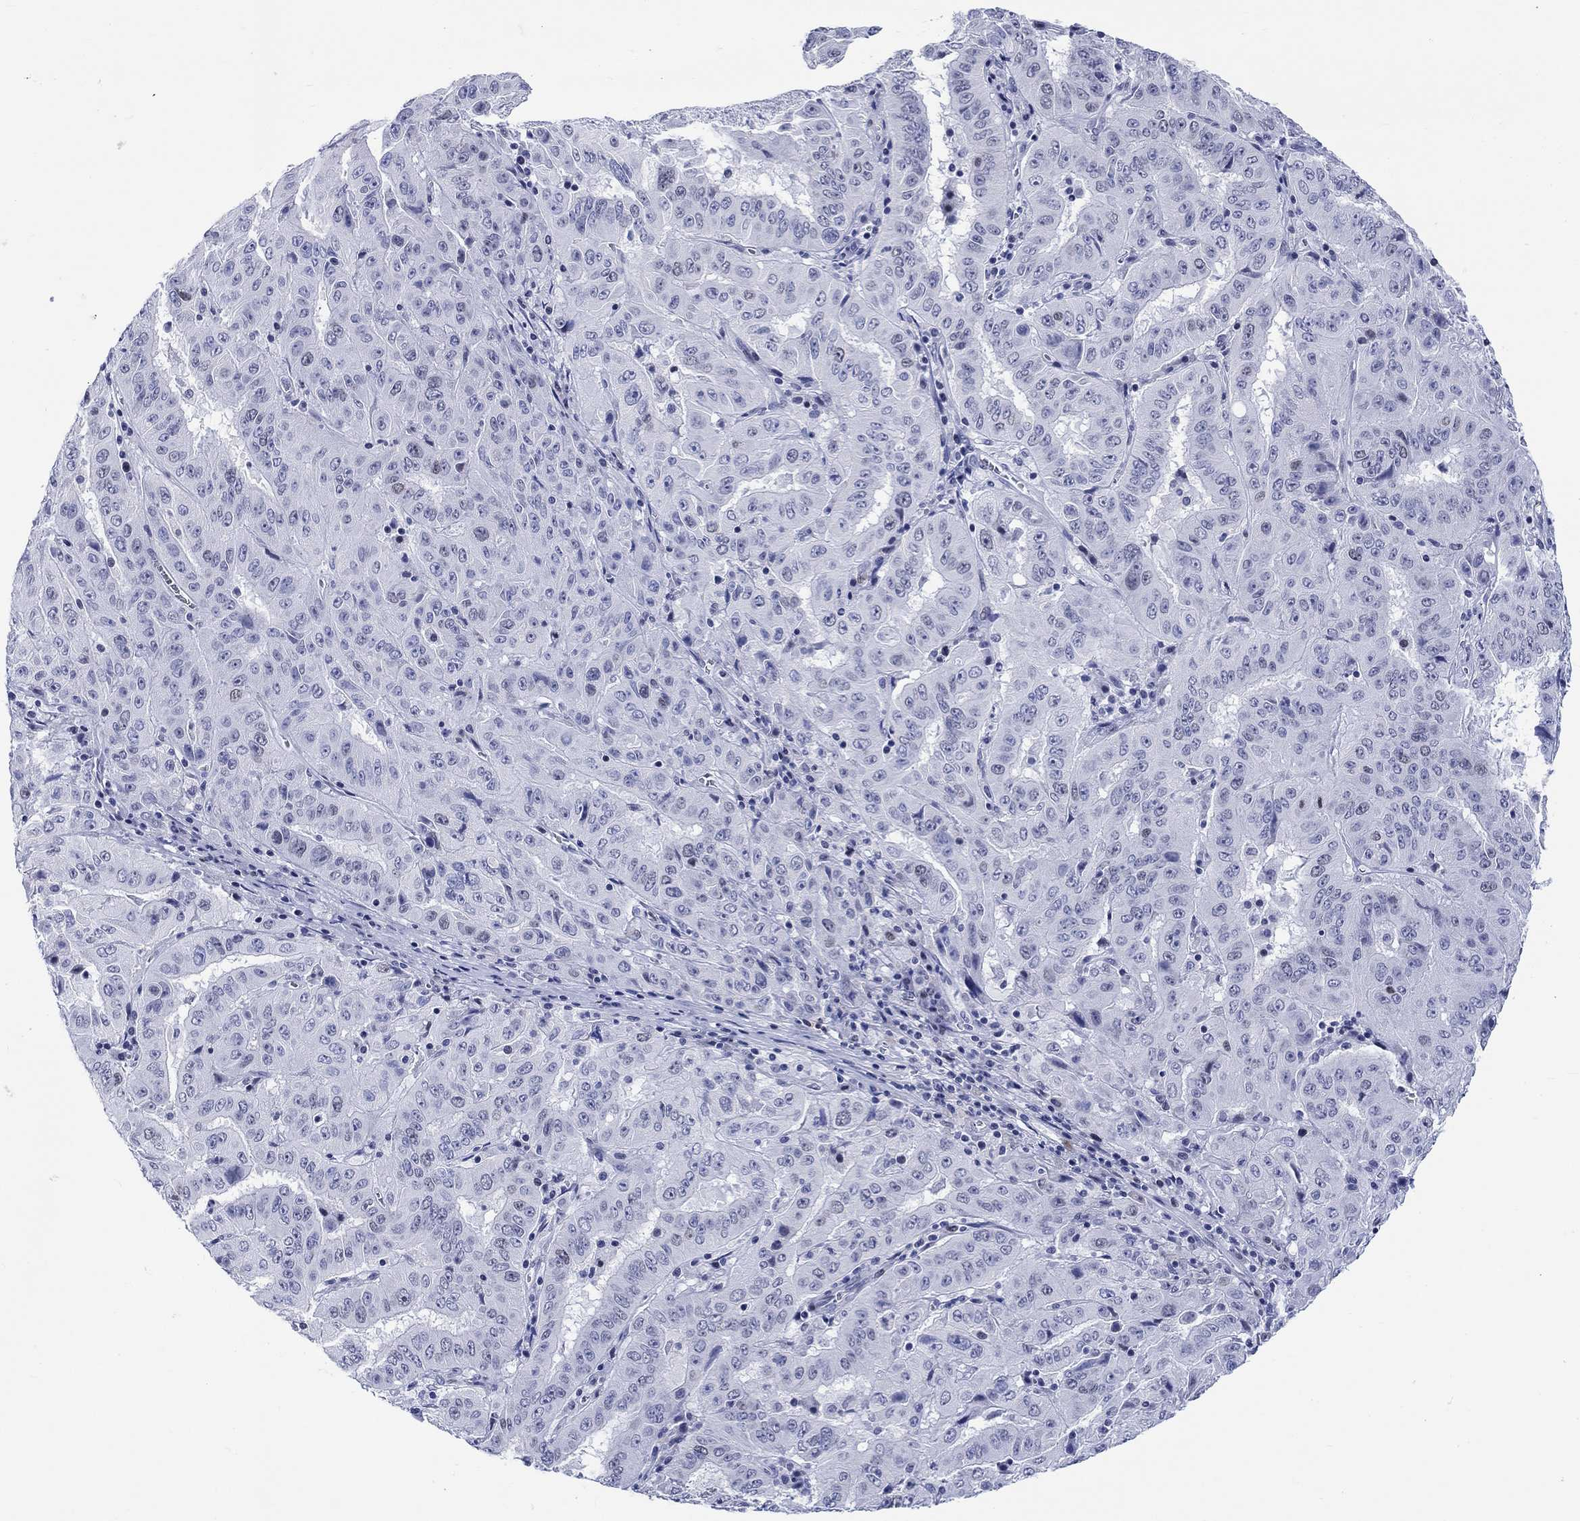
{"staining": {"intensity": "negative", "quantity": "none", "location": "none"}, "tissue": "pancreatic cancer", "cell_type": "Tumor cells", "image_type": "cancer", "snomed": [{"axis": "morphology", "description": "Adenocarcinoma, NOS"}, {"axis": "topography", "description": "Pancreas"}], "caption": "High magnification brightfield microscopy of pancreatic cancer (adenocarcinoma) stained with DAB (brown) and counterstained with hematoxylin (blue): tumor cells show no significant positivity.", "gene": "CDCA2", "patient": {"sex": "male", "age": 63}}